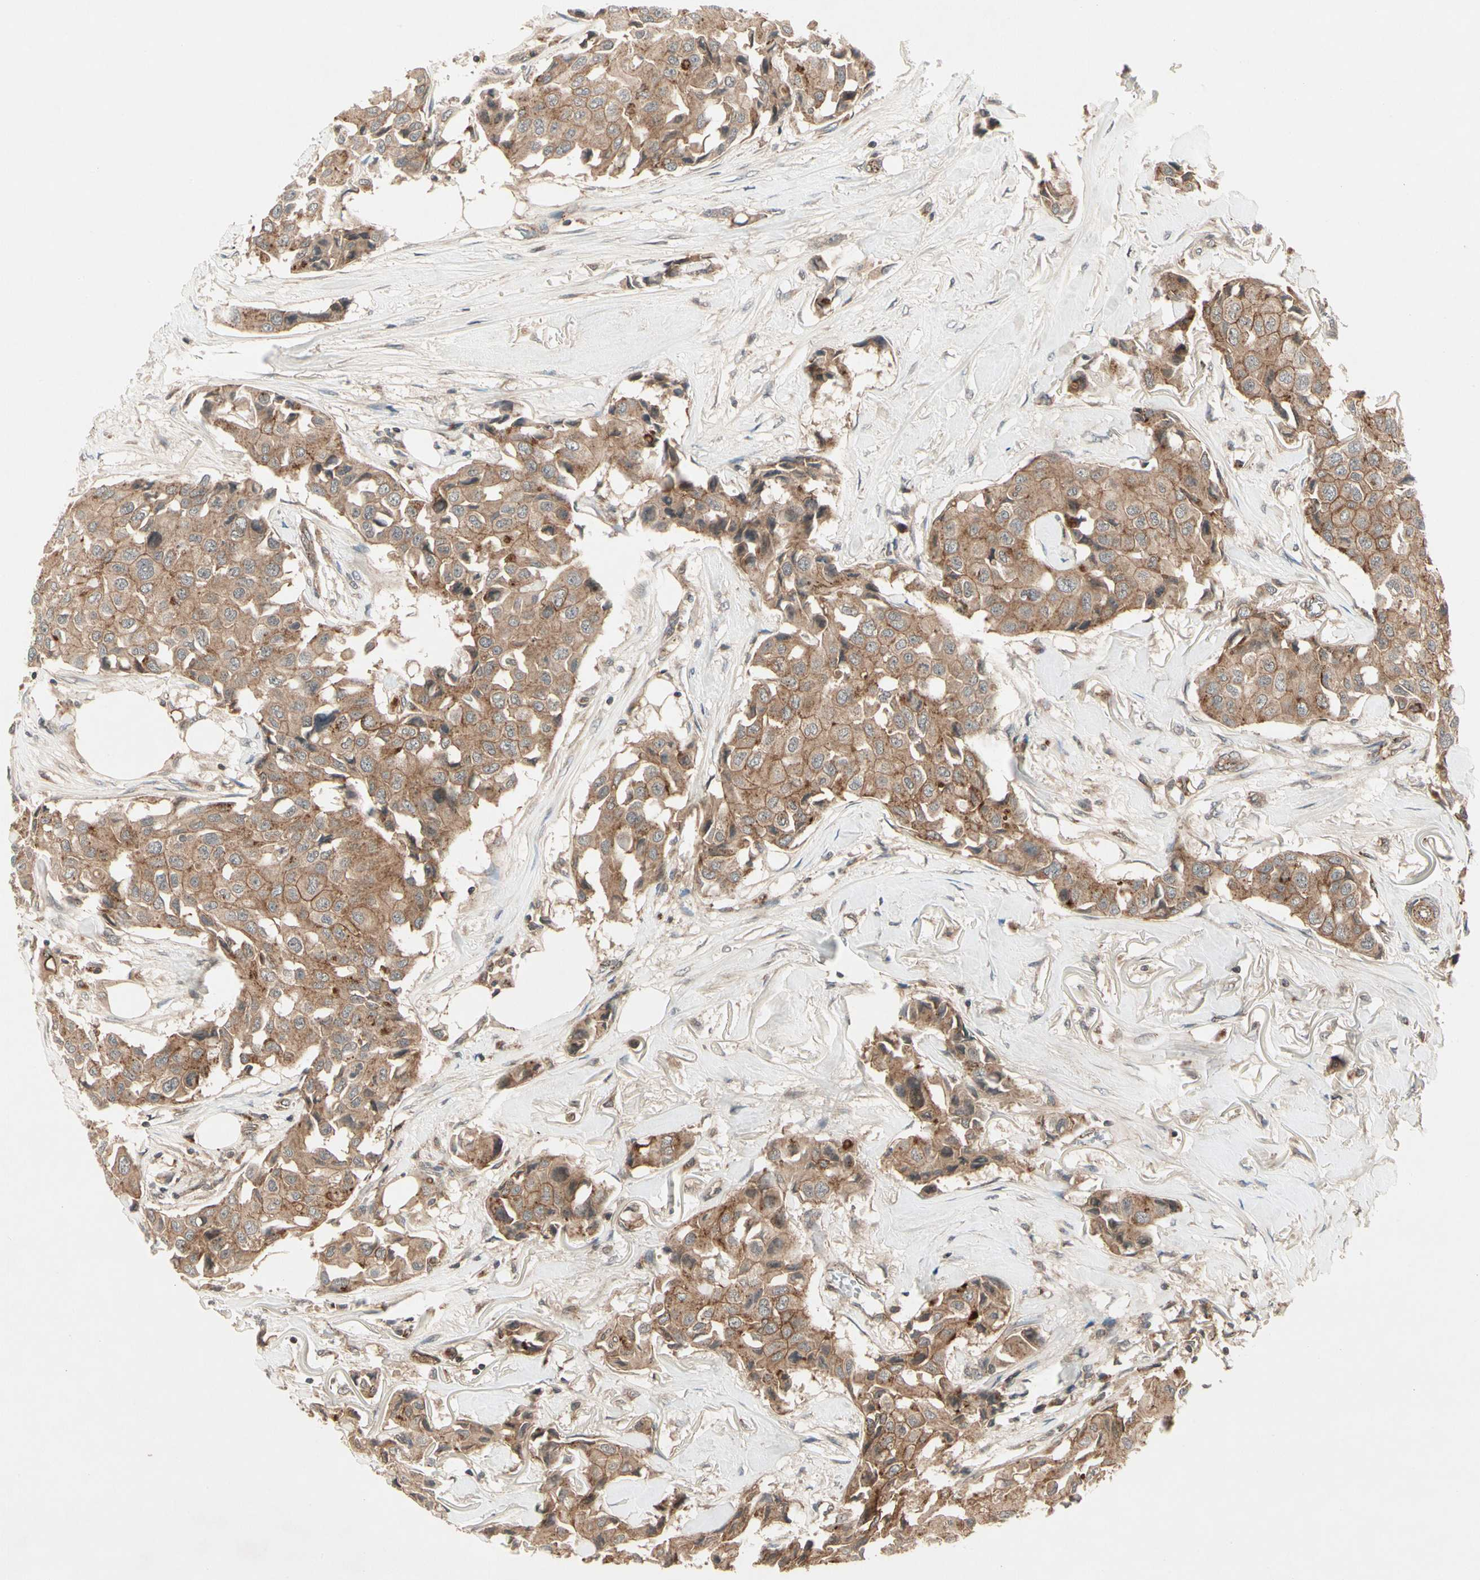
{"staining": {"intensity": "moderate", "quantity": ">75%", "location": "cytoplasmic/membranous"}, "tissue": "breast cancer", "cell_type": "Tumor cells", "image_type": "cancer", "snomed": [{"axis": "morphology", "description": "Duct carcinoma"}, {"axis": "topography", "description": "Breast"}], "caption": "High-power microscopy captured an immunohistochemistry (IHC) histopathology image of invasive ductal carcinoma (breast), revealing moderate cytoplasmic/membranous expression in about >75% of tumor cells. The protein is shown in brown color, while the nuclei are stained blue.", "gene": "FLOT1", "patient": {"sex": "female", "age": 80}}